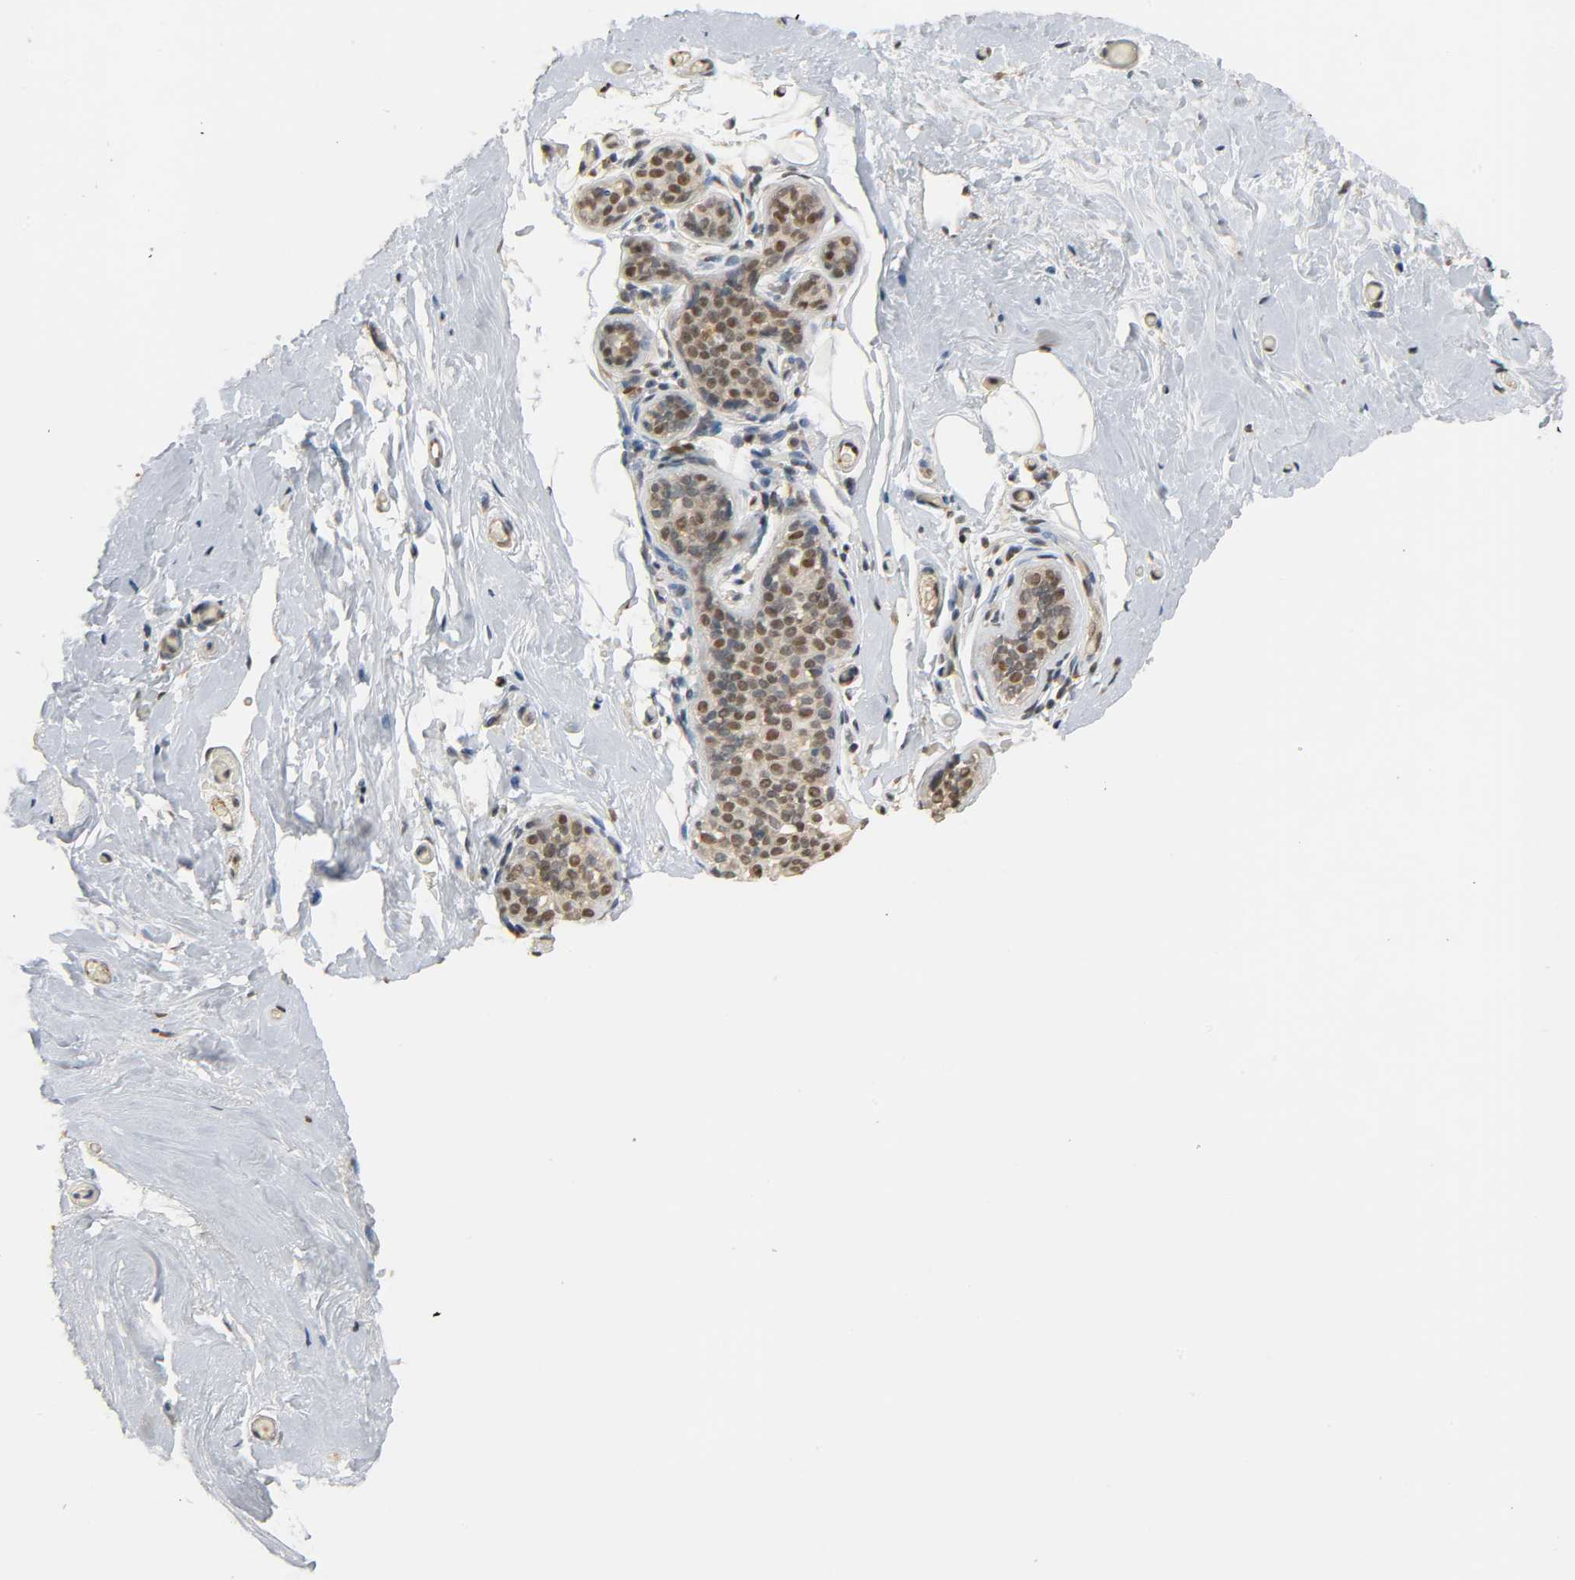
{"staining": {"intensity": "weak", "quantity": ">75%", "location": "nuclear"}, "tissue": "breast", "cell_type": "Adipocytes", "image_type": "normal", "snomed": [{"axis": "morphology", "description": "Normal tissue, NOS"}, {"axis": "topography", "description": "Breast"}], "caption": "IHC photomicrograph of normal breast stained for a protein (brown), which reveals low levels of weak nuclear staining in approximately >75% of adipocytes.", "gene": "ZFPM2", "patient": {"sex": "female", "age": 75}}